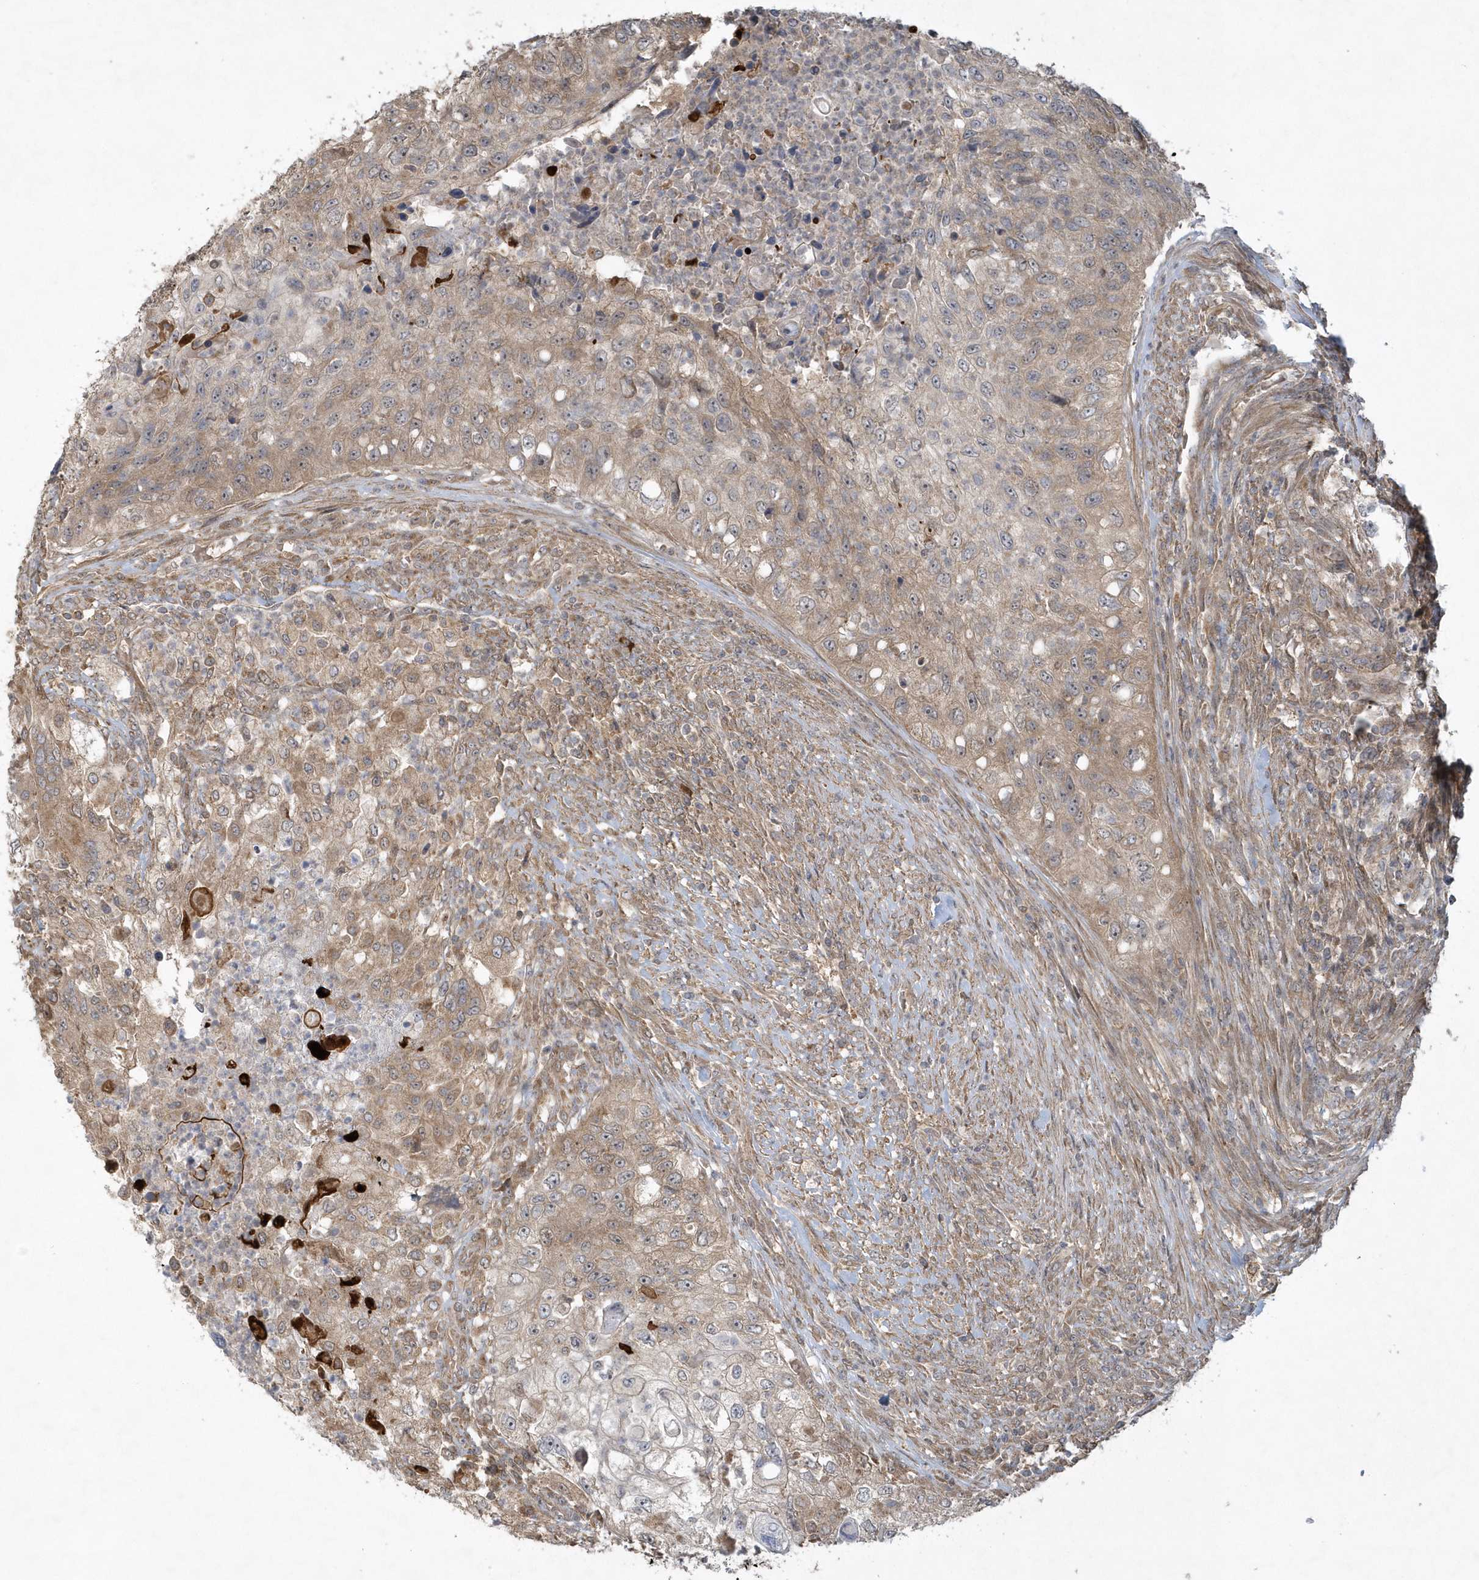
{"staining": {"intensity": "weak", "quantity": "25%-75%", "location": "cytoplasmic/membranous"}, "tissue": "urothelial cancer", "cell_type": "Tumor cells", "image_type": "cancer", "snomed": [{"axis": "morphology", "description": "Urothelial carcinoma, High grade"}, {"axis": "topography", "description": "Urinary bladder"}], "caption": "This is a micrograph of immunohistochemistry staining of urothelial cancer, which shows weak positivity in the cytoplasmic/membranous of tumor cells.", "gene": "THG1L", "patient": {"sex": "female", "age": 60}}